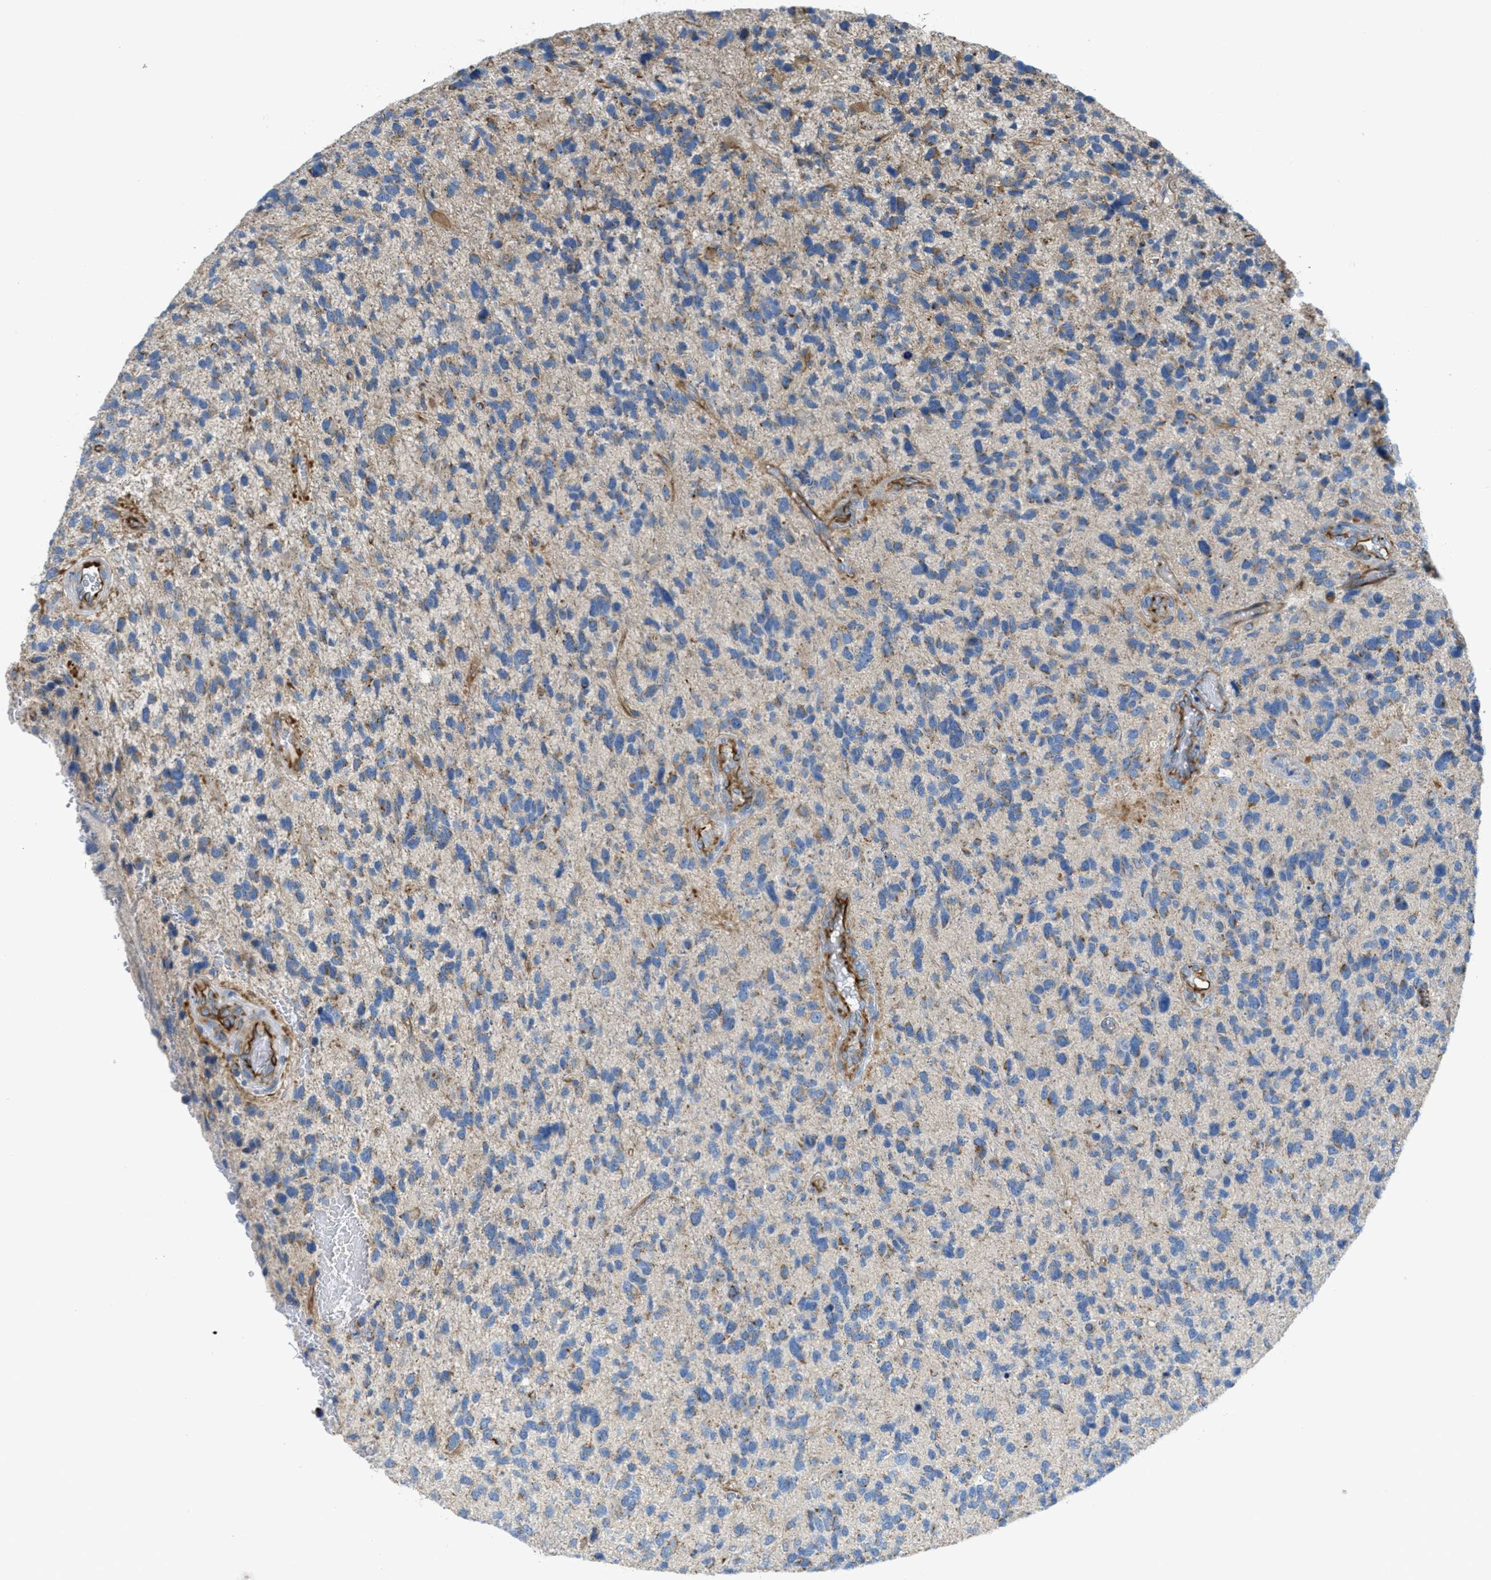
{"staining": {"intensity": "negative", "quantity": "none", "location": "none"}, "tissue": "glioma", "cell_type": "Tumor cells", "image_type": "cancer", "snomed": [{"axis": "morphology", "description": "Glioma, malignant, High grade"}, {"axis": "topography", "description": "Brain"}], "caption": "This image is of glioma stained with IHC to label a protein in brown with the nuclei are counter-stained blue. There is no positivity in tumor cells.", "gene": "BTN3A1", "patient": {"sex": "female", "age": 58}}